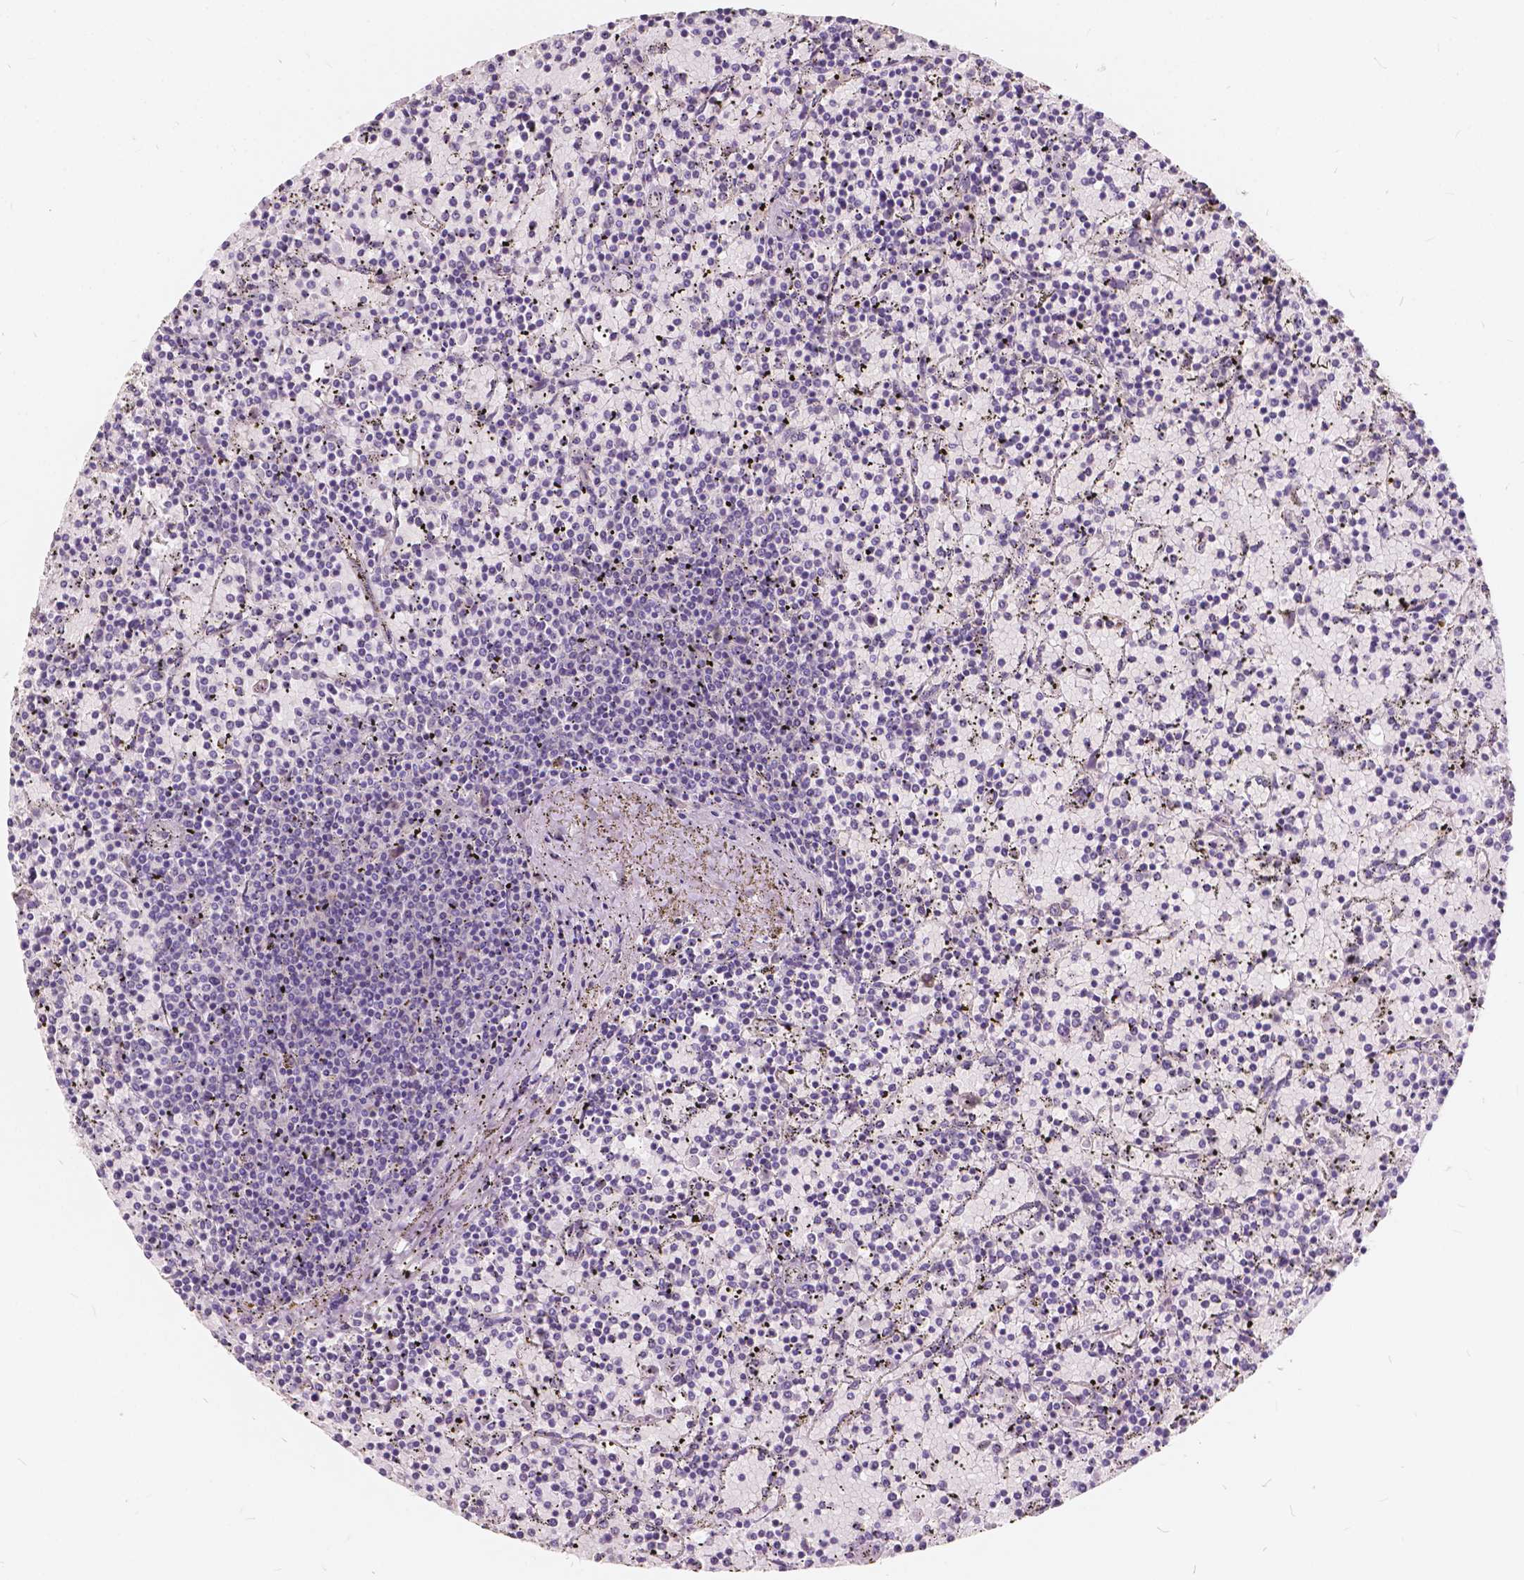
{"staining": {"intensity": "negative", "quantity": "none", "location": "none"}, "tissue": "lymphoma", "cell_type": "Tumor cells", "image_type": "cancer", "snomed": [{"axis": "morphology", "description": "Malignant lymphoma, non-Hodgkin's type, Low grade"}, {"axis": "topography", "description": "Spleen"}], "caption": "Protein analysis of malignant lymphoma, non-Hodgkin's type (low-grade) demonstrates no significant staining in tumor cells. Nuclei are stained in blue.", "gene": "SLC7A8", "patient": {"sex": "female", "age": 77}}